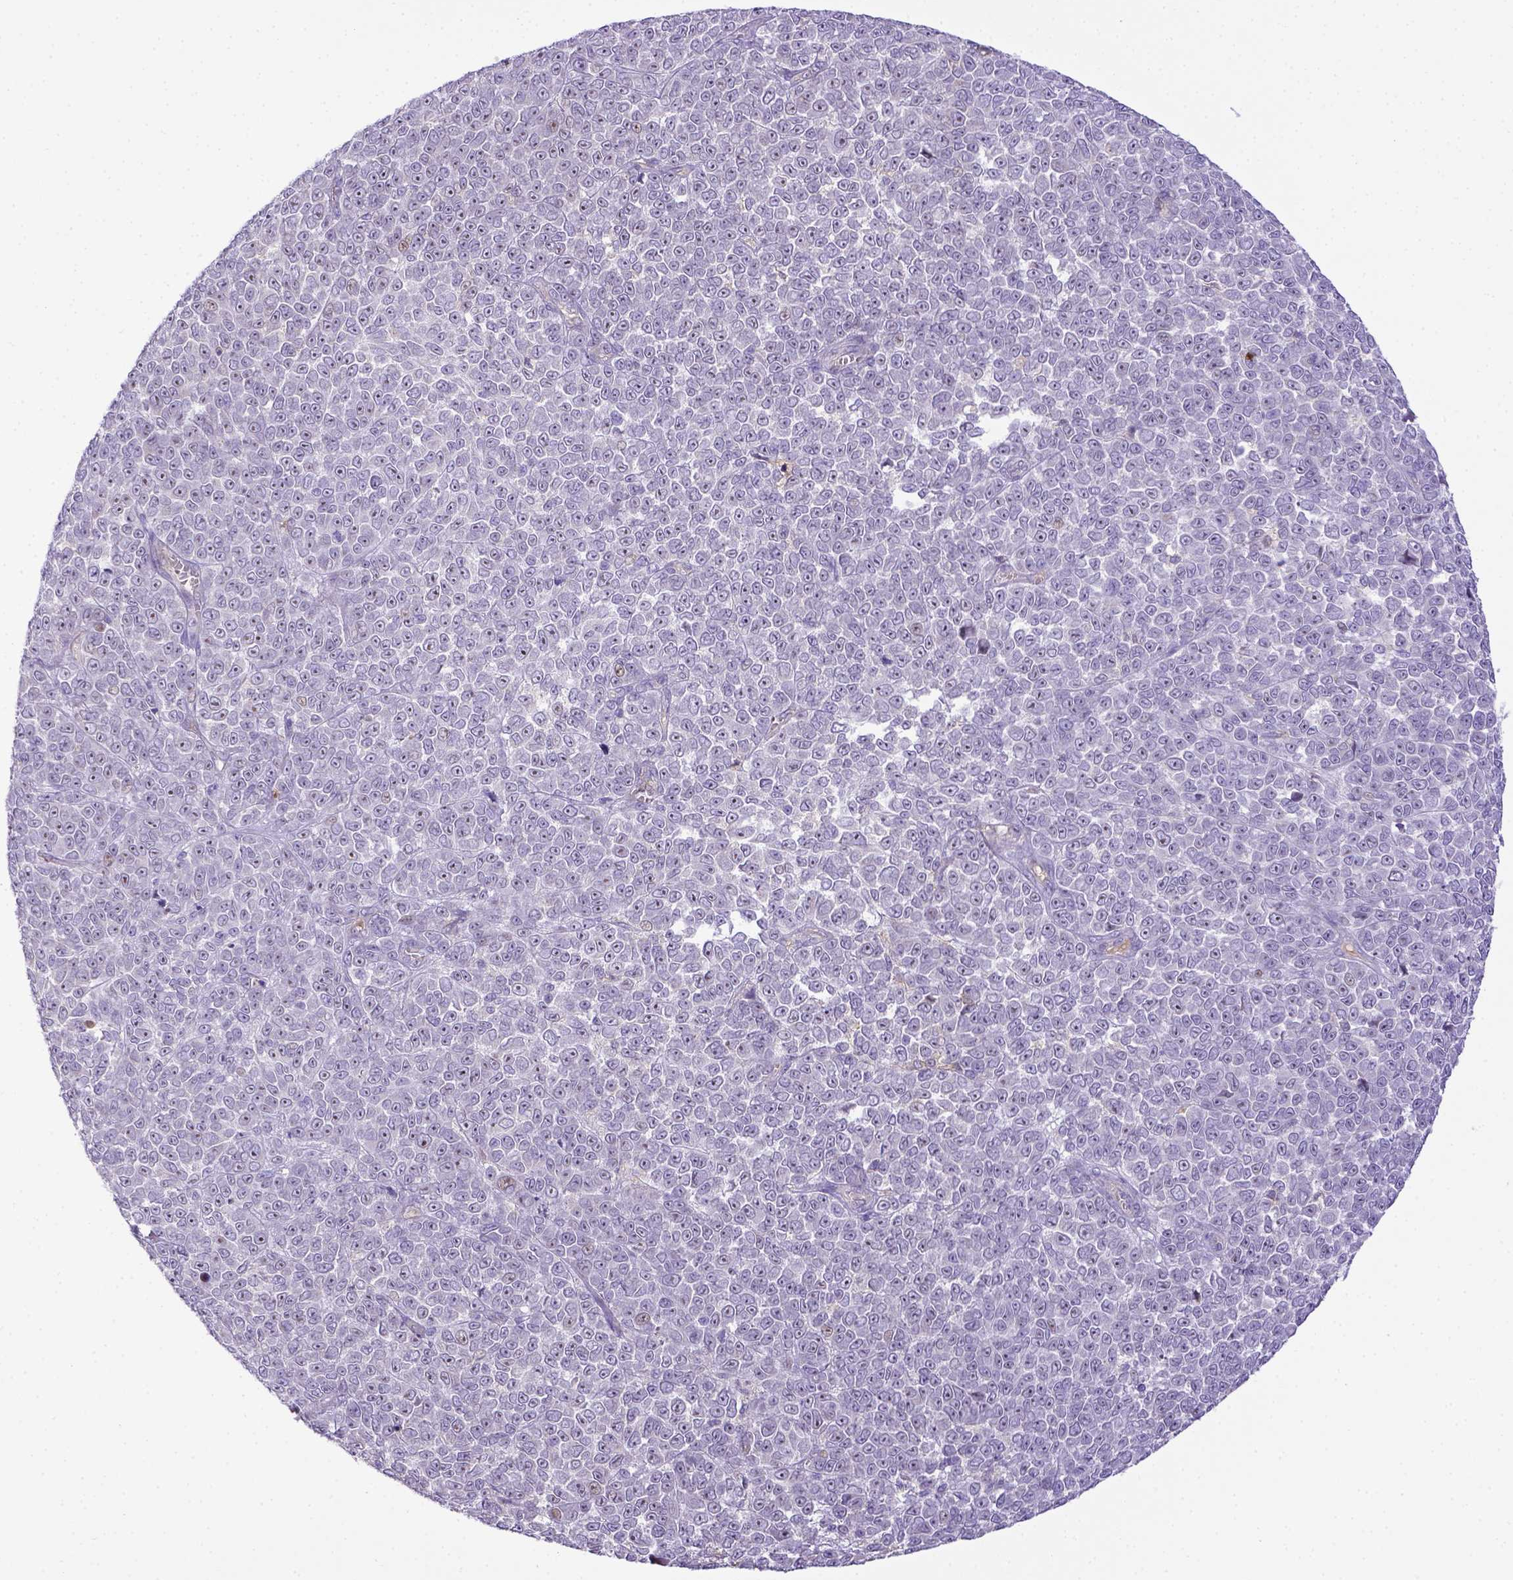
{"staining": {"intensity": "negative", "quantity": "none", "location": "none"}, "tissue": "melanoma", "cell_type": "Tumor cells", "image_type": "cancer", "snomed": [{"axis": "morphology", "description": "Malignant melanoma, NOS"}, {"axis": "topography", "description": "Skin"}], "caption": "Immunohistochemistry of human malignant melanoma shows no expression in tumor cells. (DAB immunohistochemistry (IHC) visualized using brightfield microscopy, high magnification).", "gene": "CD40", "patient": {"sex": "female", "age": 95}}